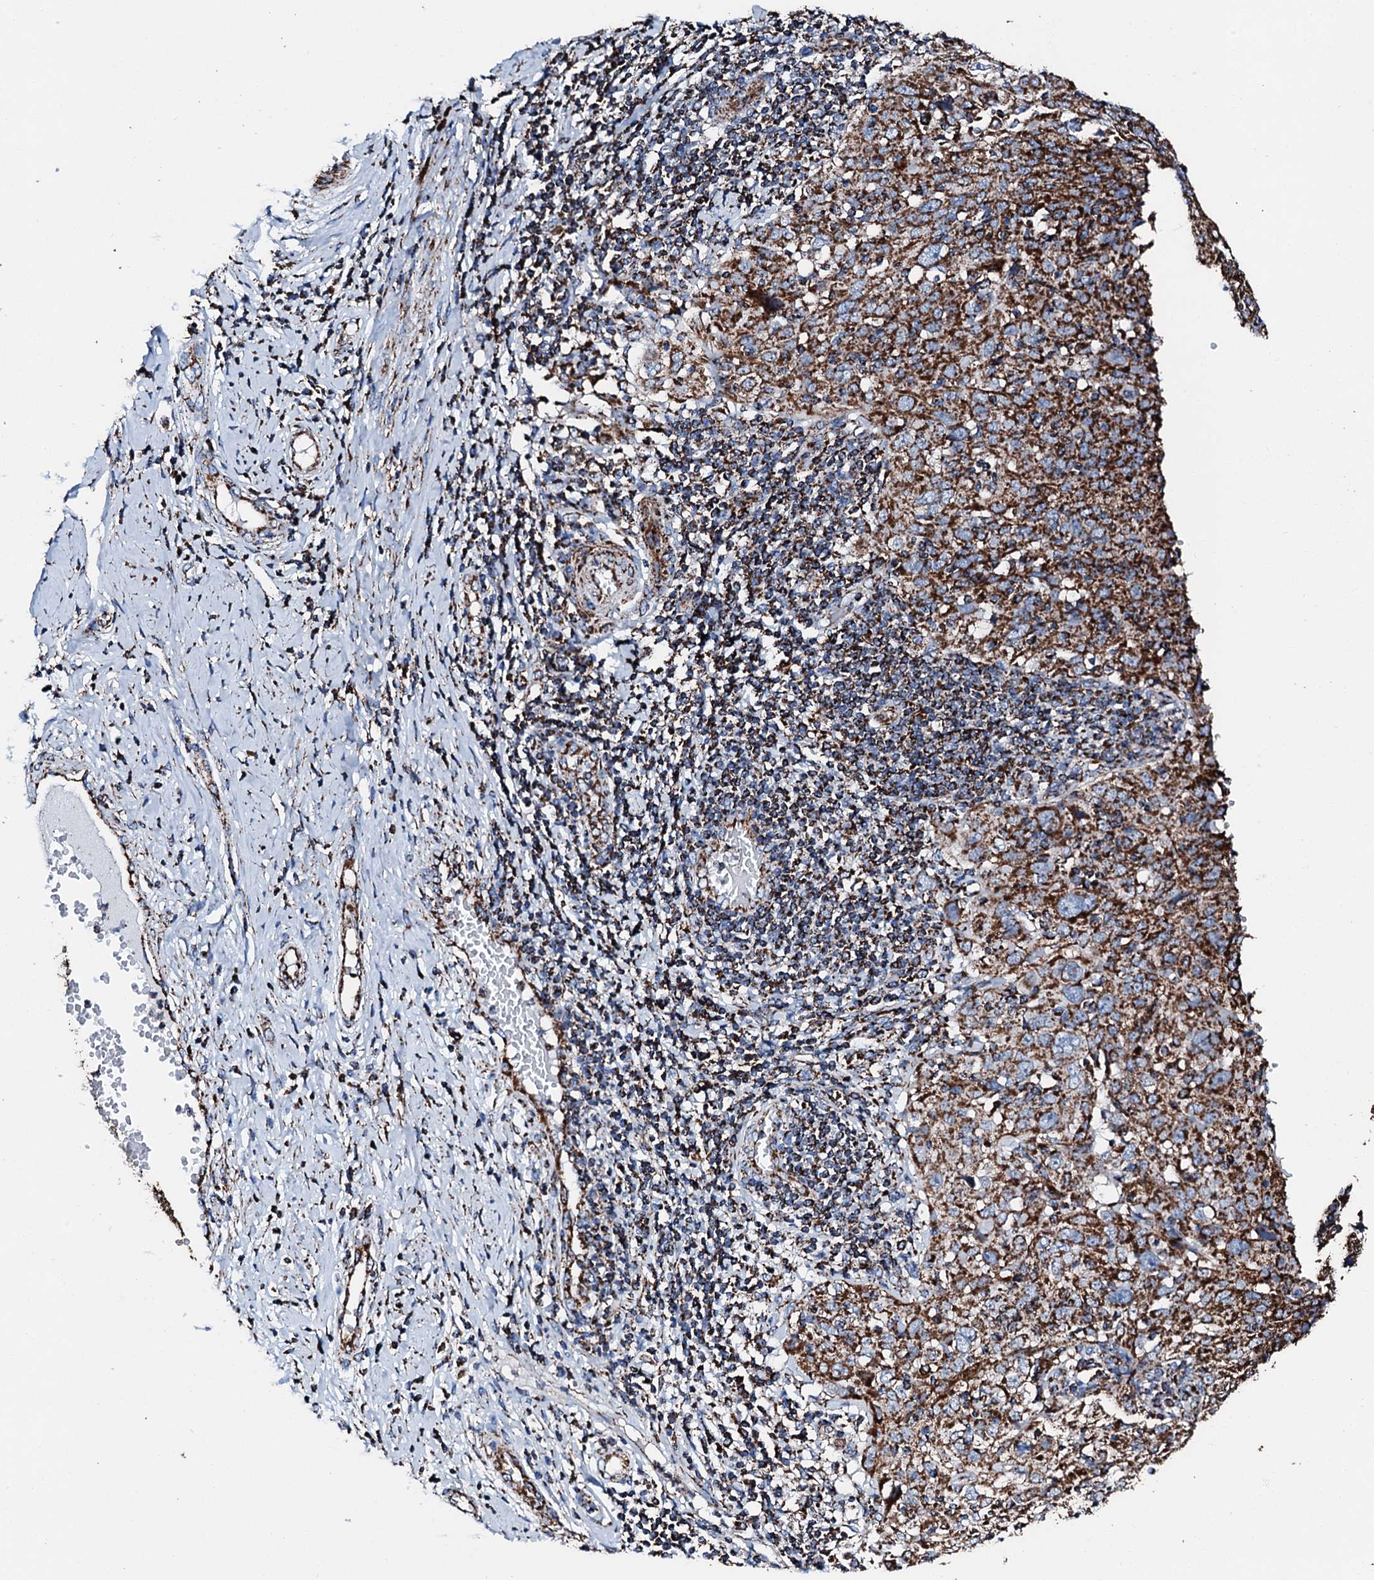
{"staining": {"intensity": "strong", "quantity": ">75%", "location": "cytoplasmic/membranous"}, "tissue": "cervical cancer", "cell_type": "Tumor cells", "image_type": "cancer", "snomed": [{"axis": "morphology", "description": "Squamous cell carcinoma, NOS"}, {"axis": "topography", "description": "Cervix"}], "caption": "Cervical squamous cell carcinoma stained for a protein (brown) reveals strong cytoplasmic/membranous positive staining in approximately >75% of tumor cells.", "gene": "HADH", "patient": {"sex": "female", "age": 31}}